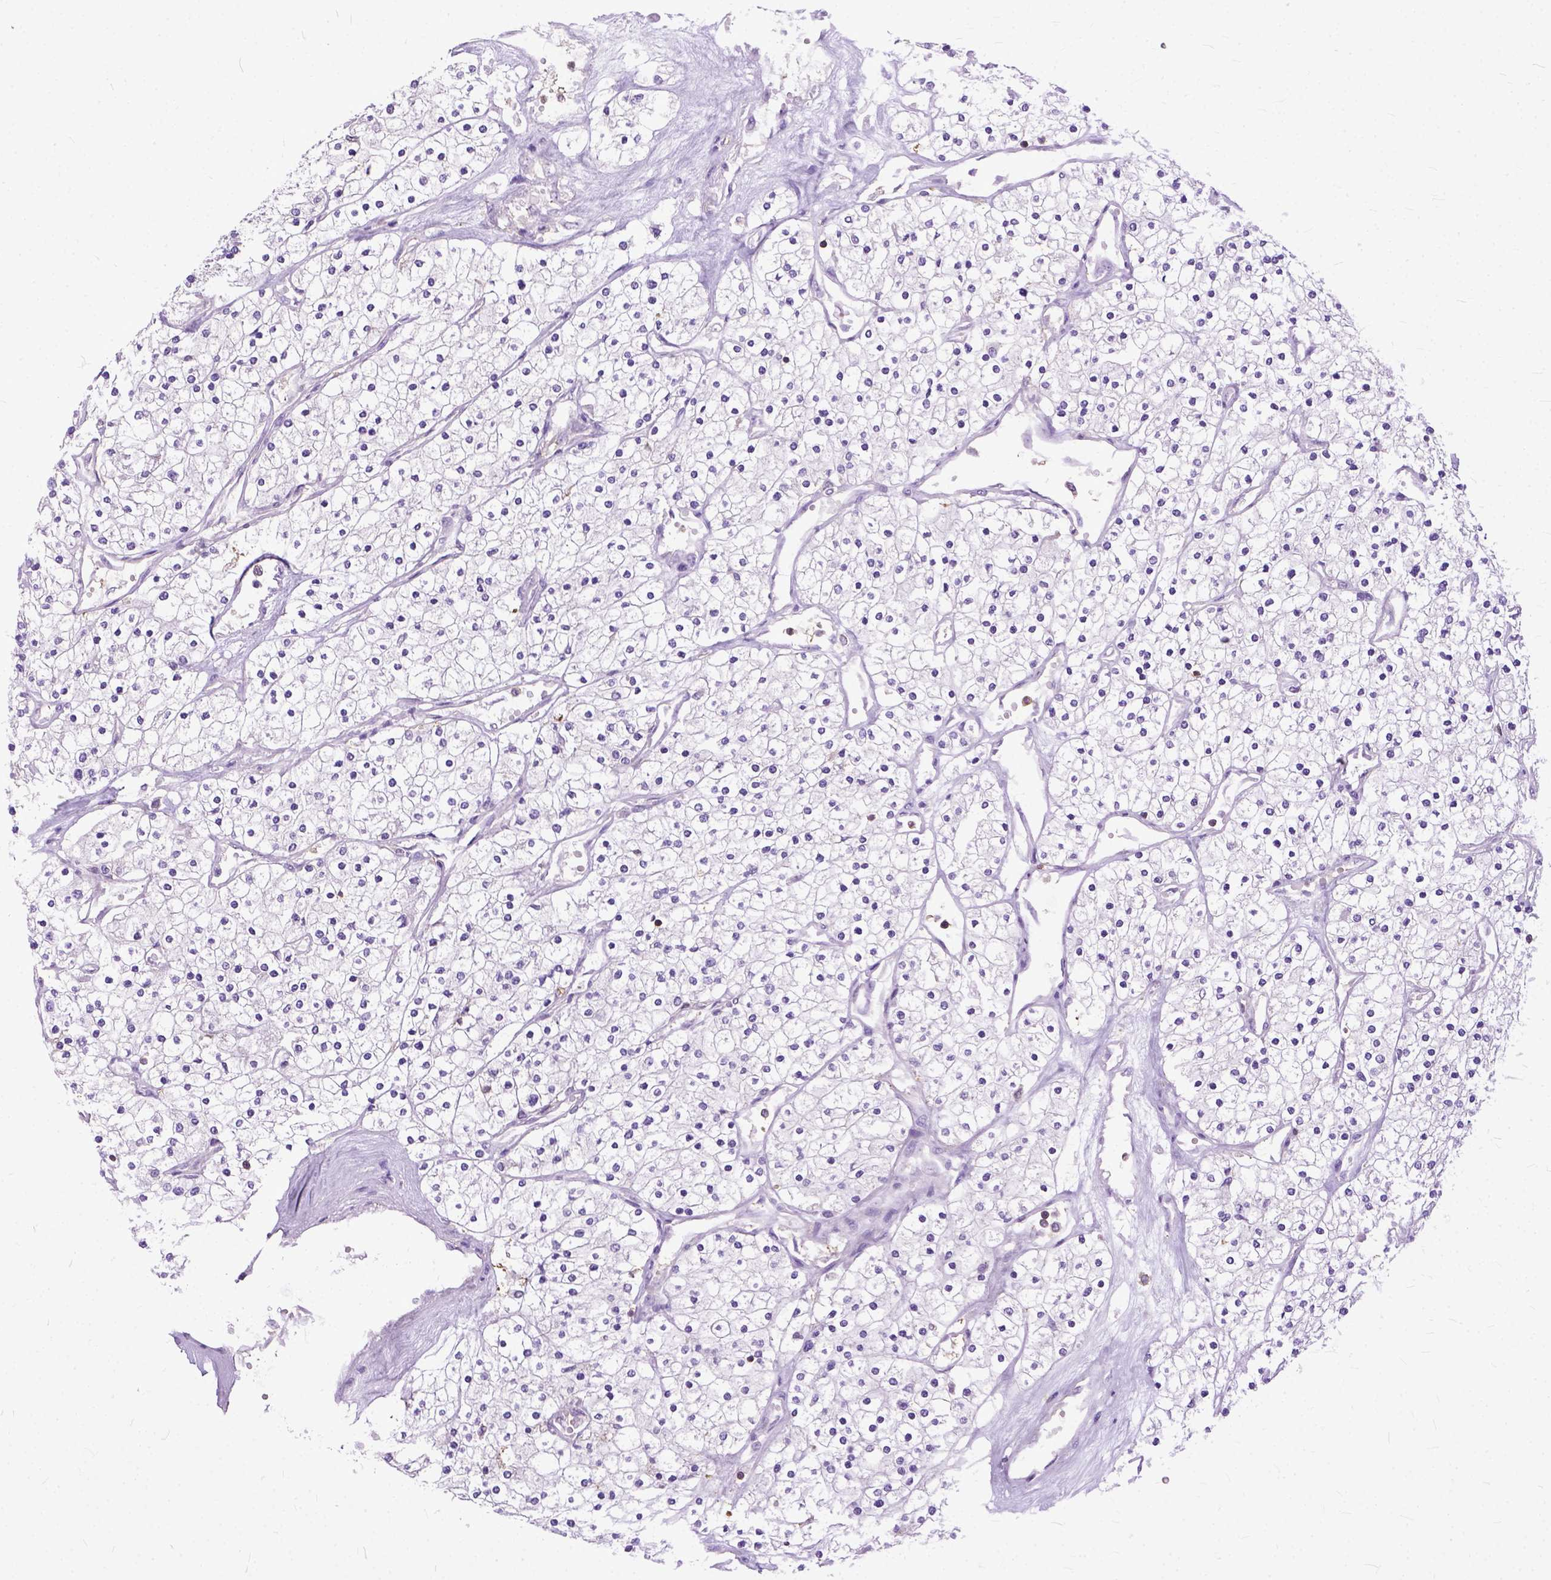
{"staining": {"intensity": "negative", "quantity": "none", "location": "none"}, "tissue": "renal cancer", "cell_type": "Tumor cells", "image_type": "cancer", "snomed": [{"axis": "morphology", "description": "Adenocarcinoma, NOS"}, {"axis": "topography", "description": "Kidney"}], "caption": "Histopathology image shows no protein expression in tumor cells of adenocarcinoma (renal) tissue.", "gene": "NAMPT", "patient": {"sex": "male", "age": 80}}